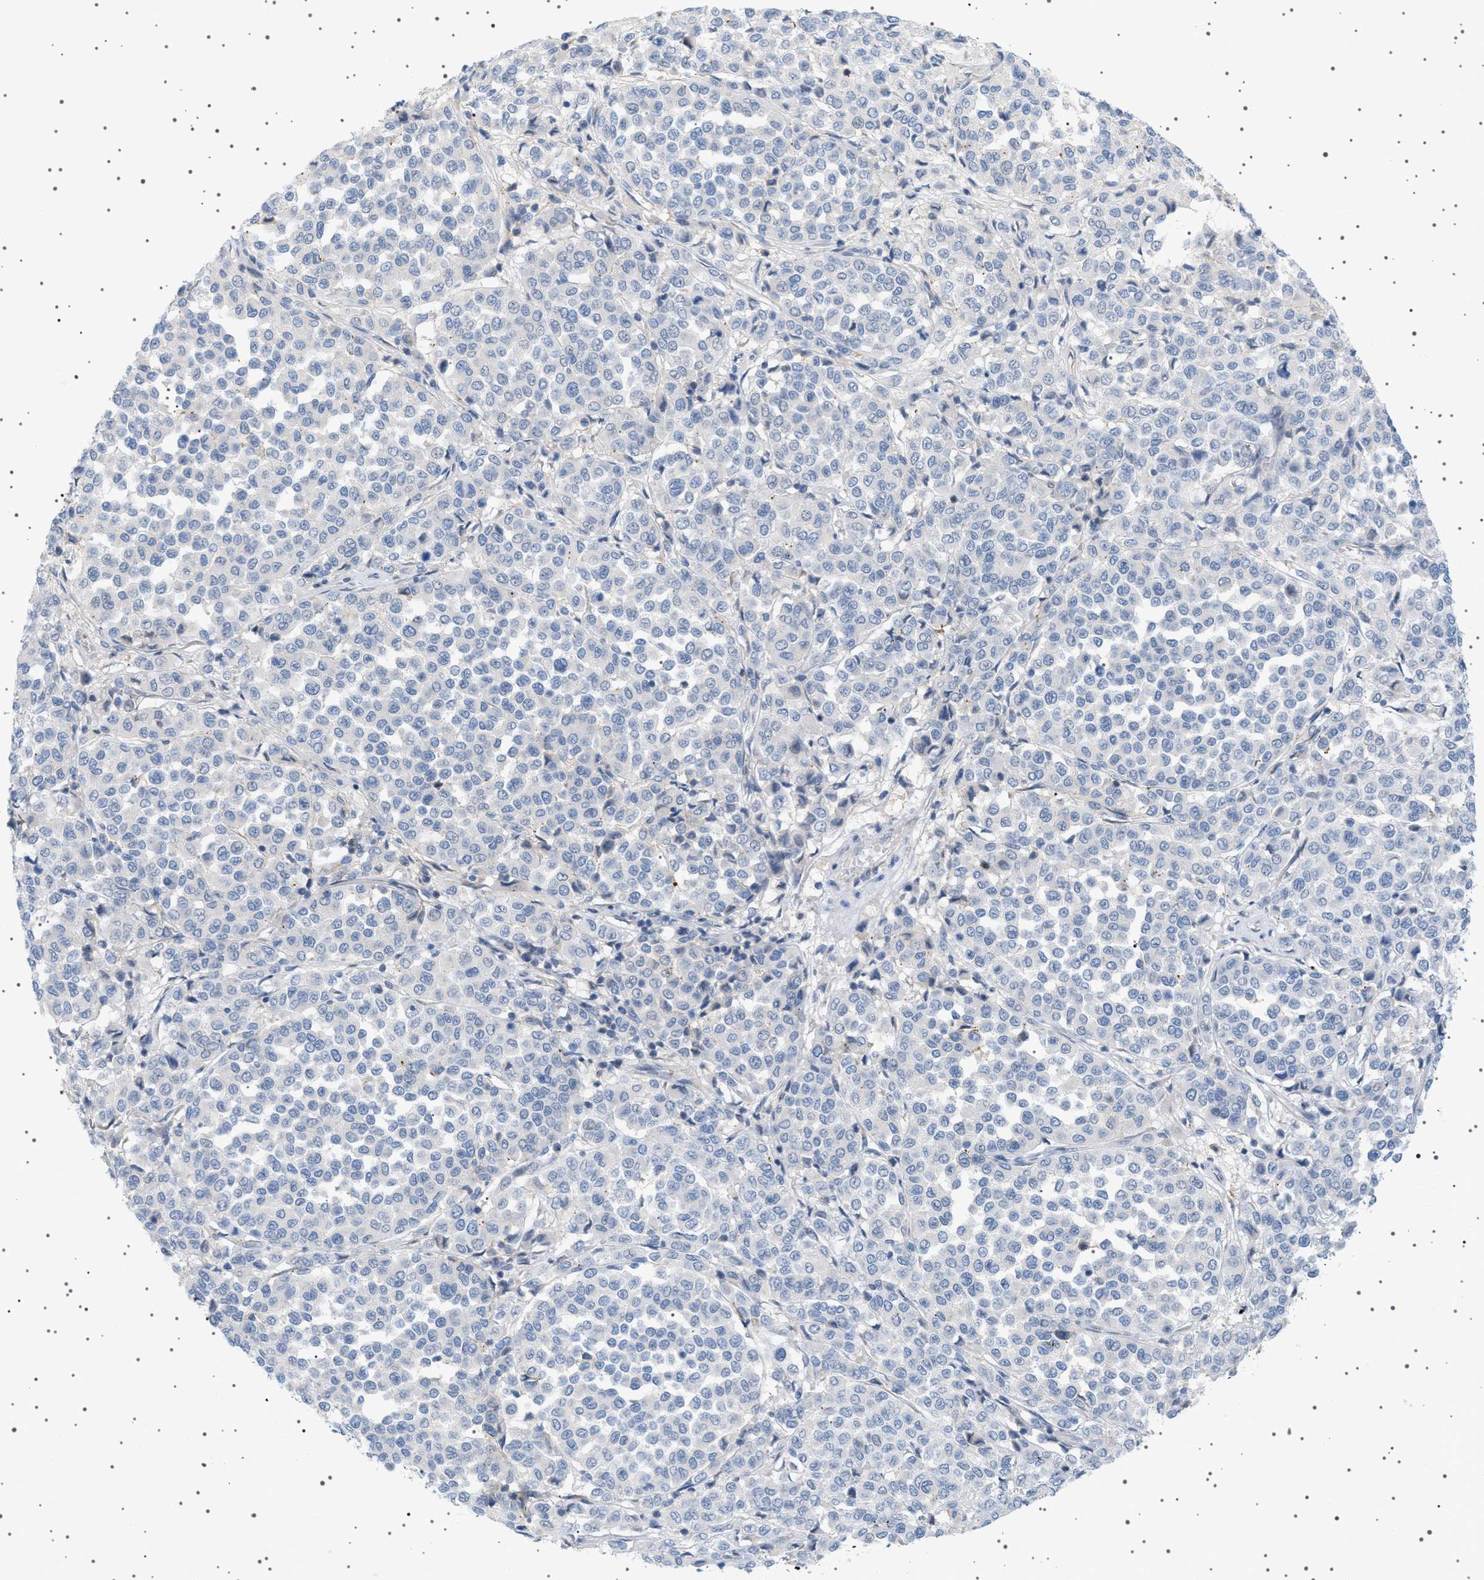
{"staining": {"intensity": "negative", "quantity": "none", "location": "none"}, "tissue": "melanoma", "cell_type": "Tumor cells", "image_type": "cancer", "snomed": [{"axis": "morphology", "description": "Malignant melanoma, Metastatic site"}, {"axis": "topography", "description": "Pancreas"}], "caption": "Human malignant melanoma (metastatic site) stained for a protein using immunohistochemistry (IHC) shows no staining in tumor cells.", "gene": "ADCY10", "patient": {"sex": "female", "age": 30}}